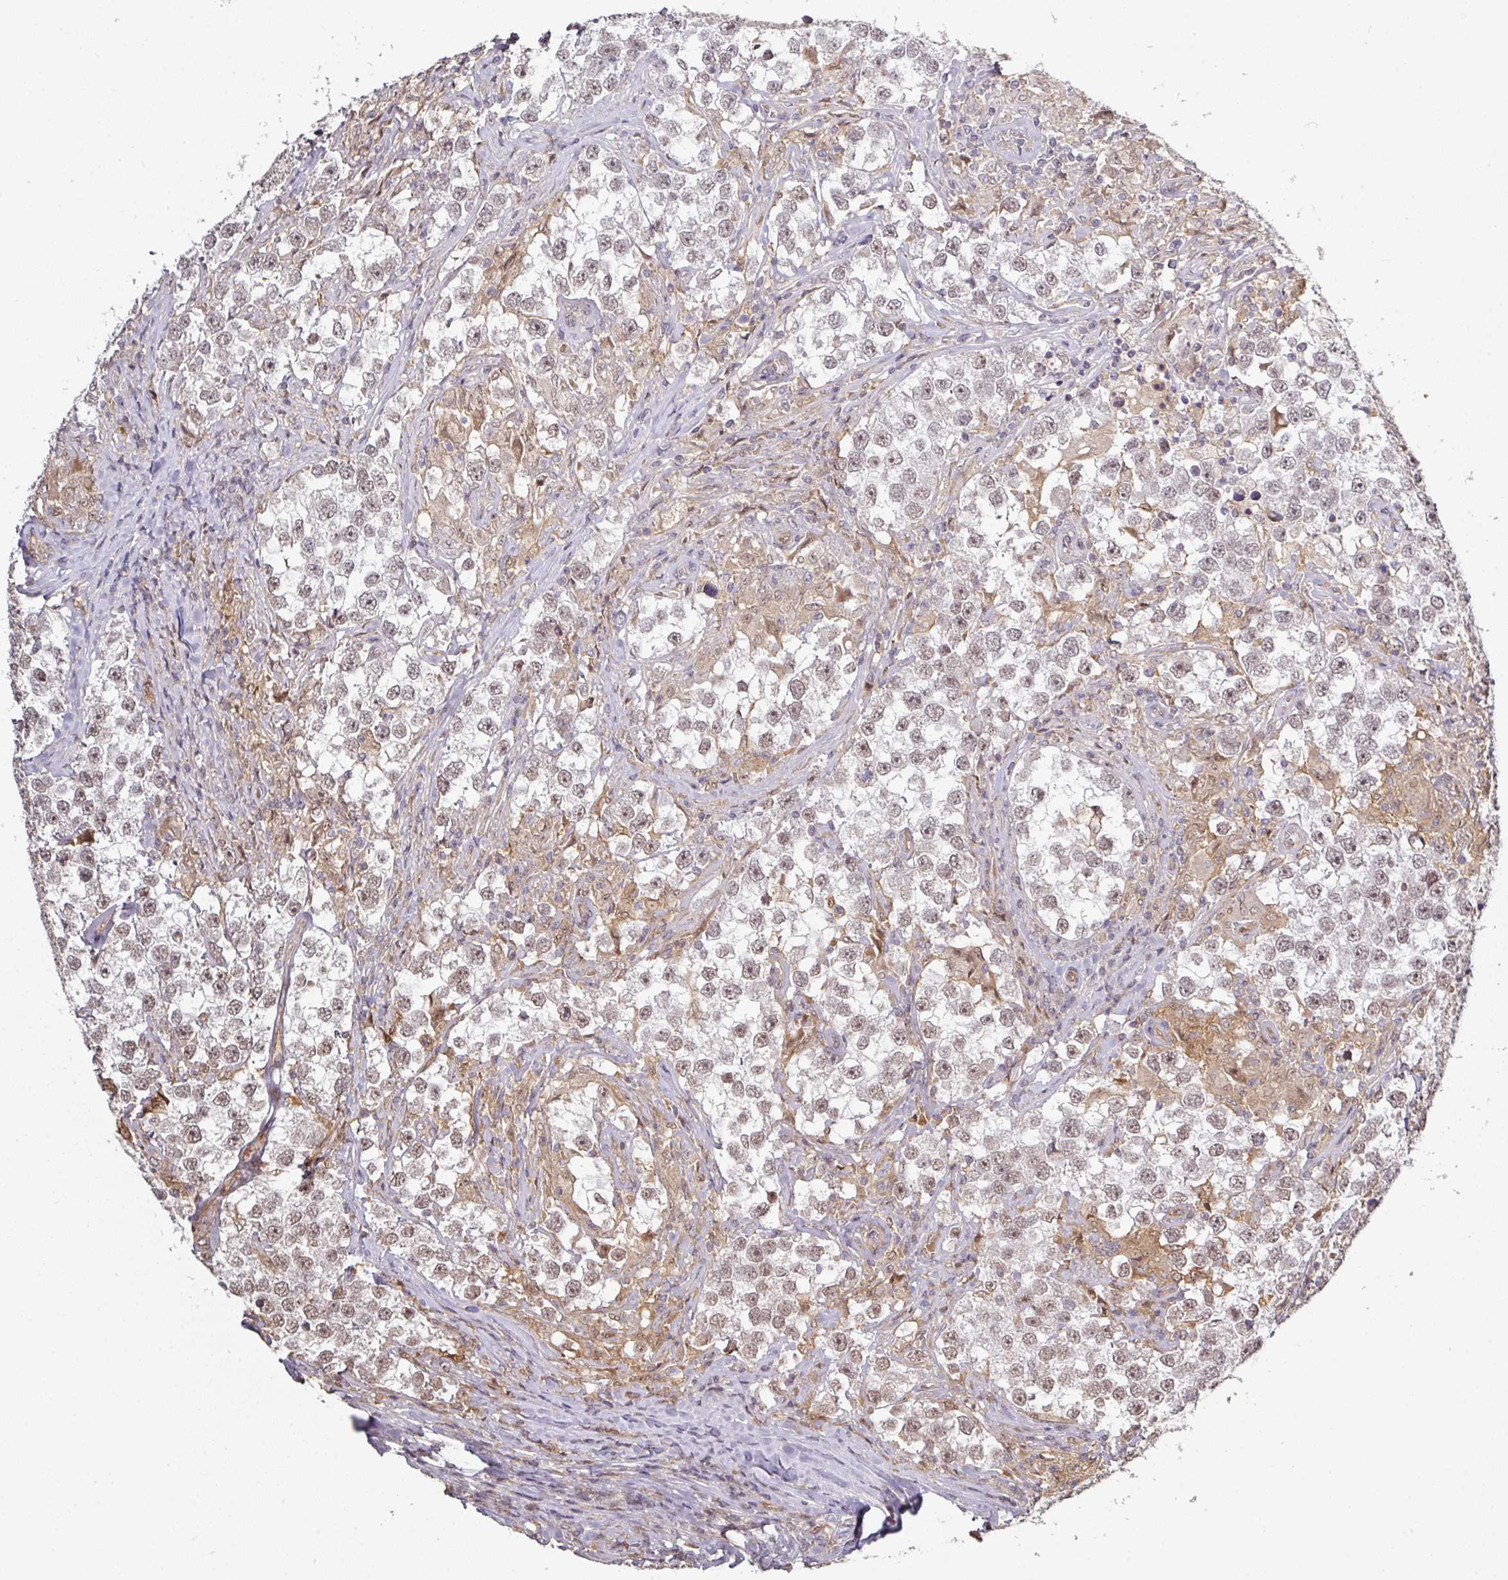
{"staining": {"intensity": "weak", "quantity": ">75%", "location": "nuclear"}, "tissue": "testis cancer", "cell_type": "Tumor cells", "image_type": "cancer", "snomed": [{"axis": "morphology", "description": "Seminoma, NOS"}, {"axis": "topography", "description": "Testis"}], "caption": "Protein staining of testis cancer (seminoma) tissue displays weak nuclear staining in about >75% of tumor cells. The protein of interest is shown in brown color, while the nuclei are stained blue.", "gene": "GTF2H3", "patient": {"sex": "male", "age": 46}}